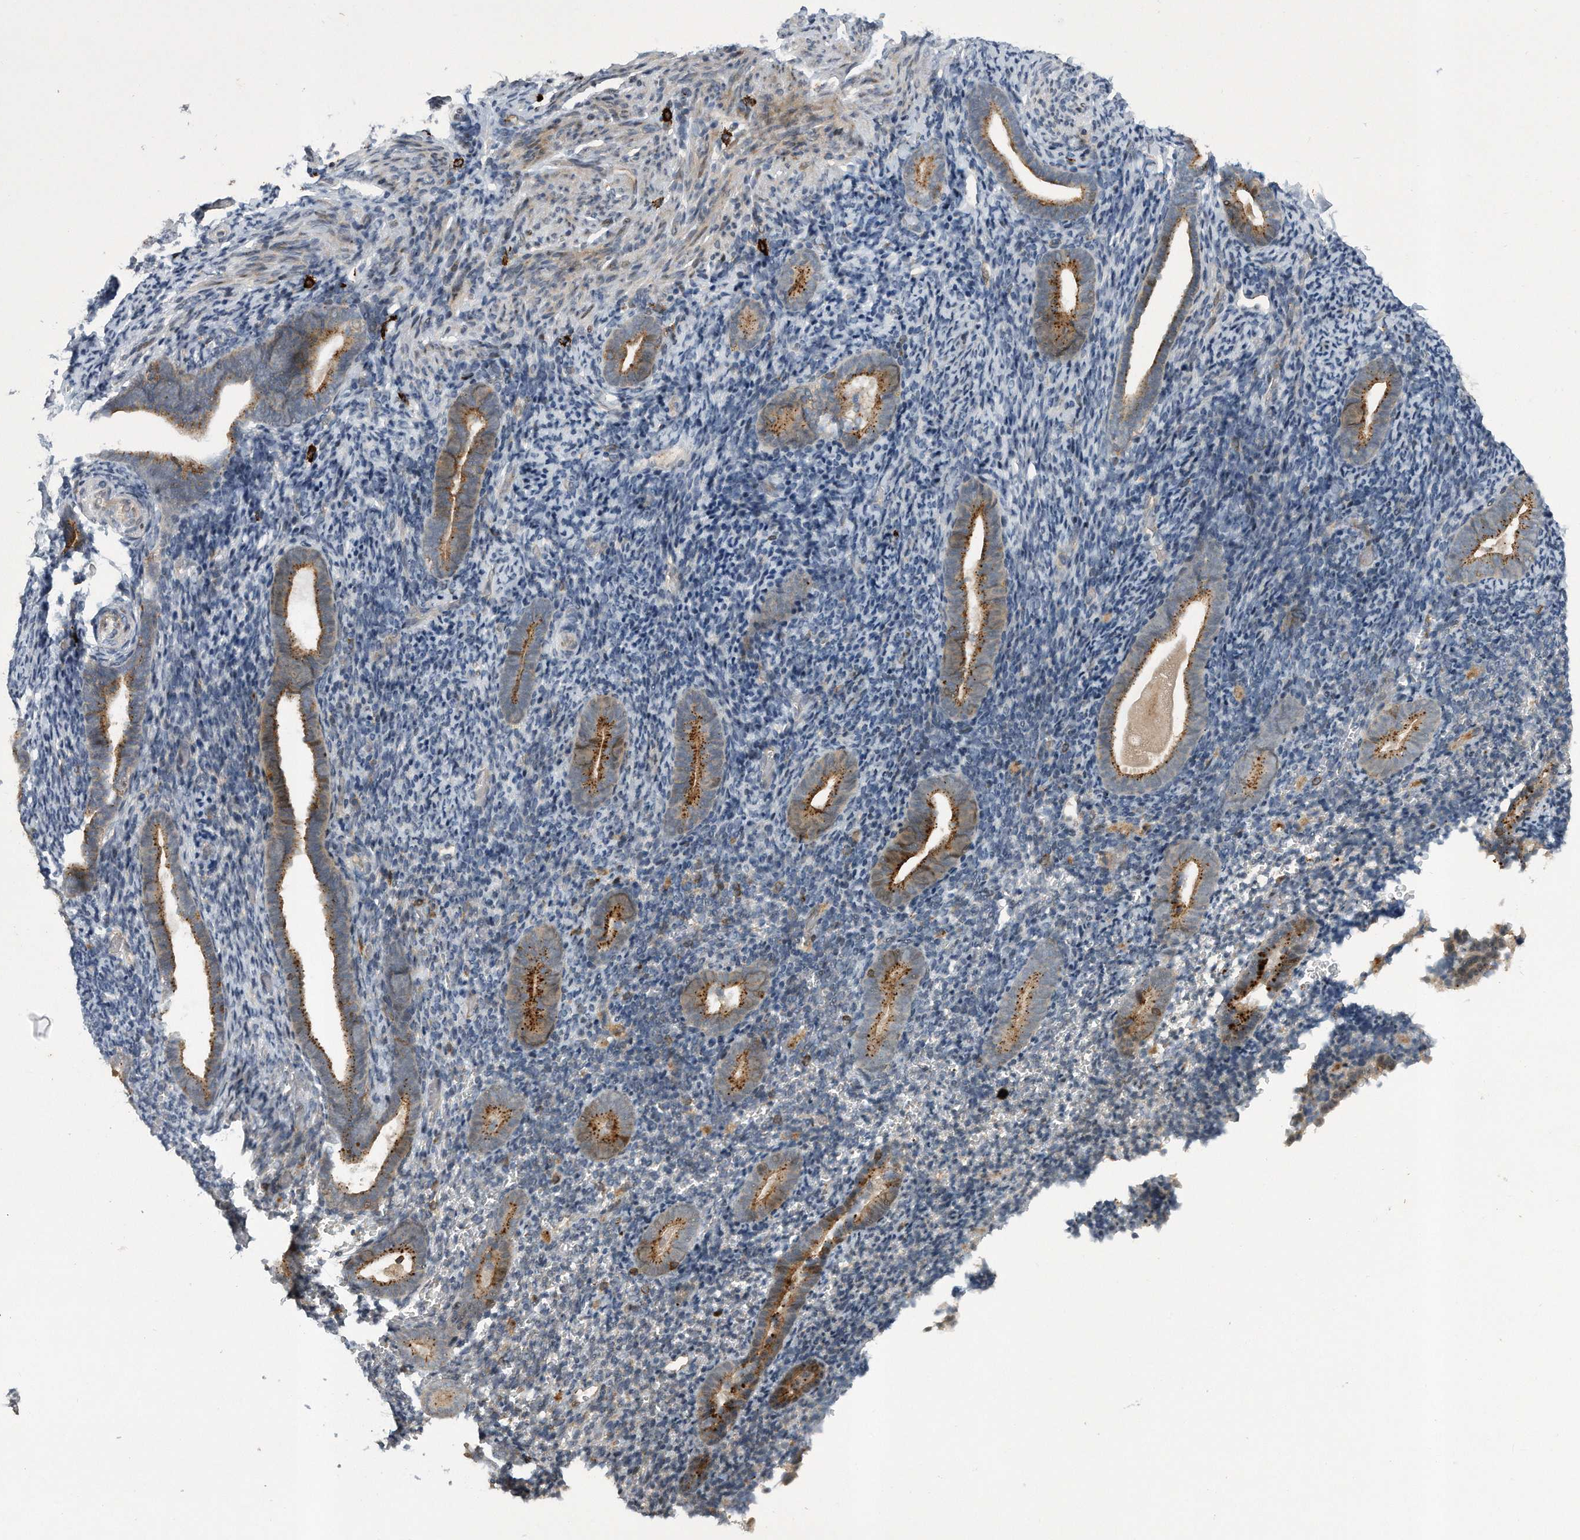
{"staining": {"intensity": "negative", "quantity": "none", "location": "none"}, "tissue": "endometrium", "cell_type": "Cells in endometrial stroma", "image_type": "normal", "snomed": [{"axis": "morphology", "description": "Normal tissue, NOS"}, {"axis": "topography", "description": "Endometrium"}], "caption": "Immunohistochemical staining of unremarkable endometrium reveals no significant positivity in cells in endometrial stroma.", "gene": "PGBD2", "patient": {"sex": "female", "age": 51}}